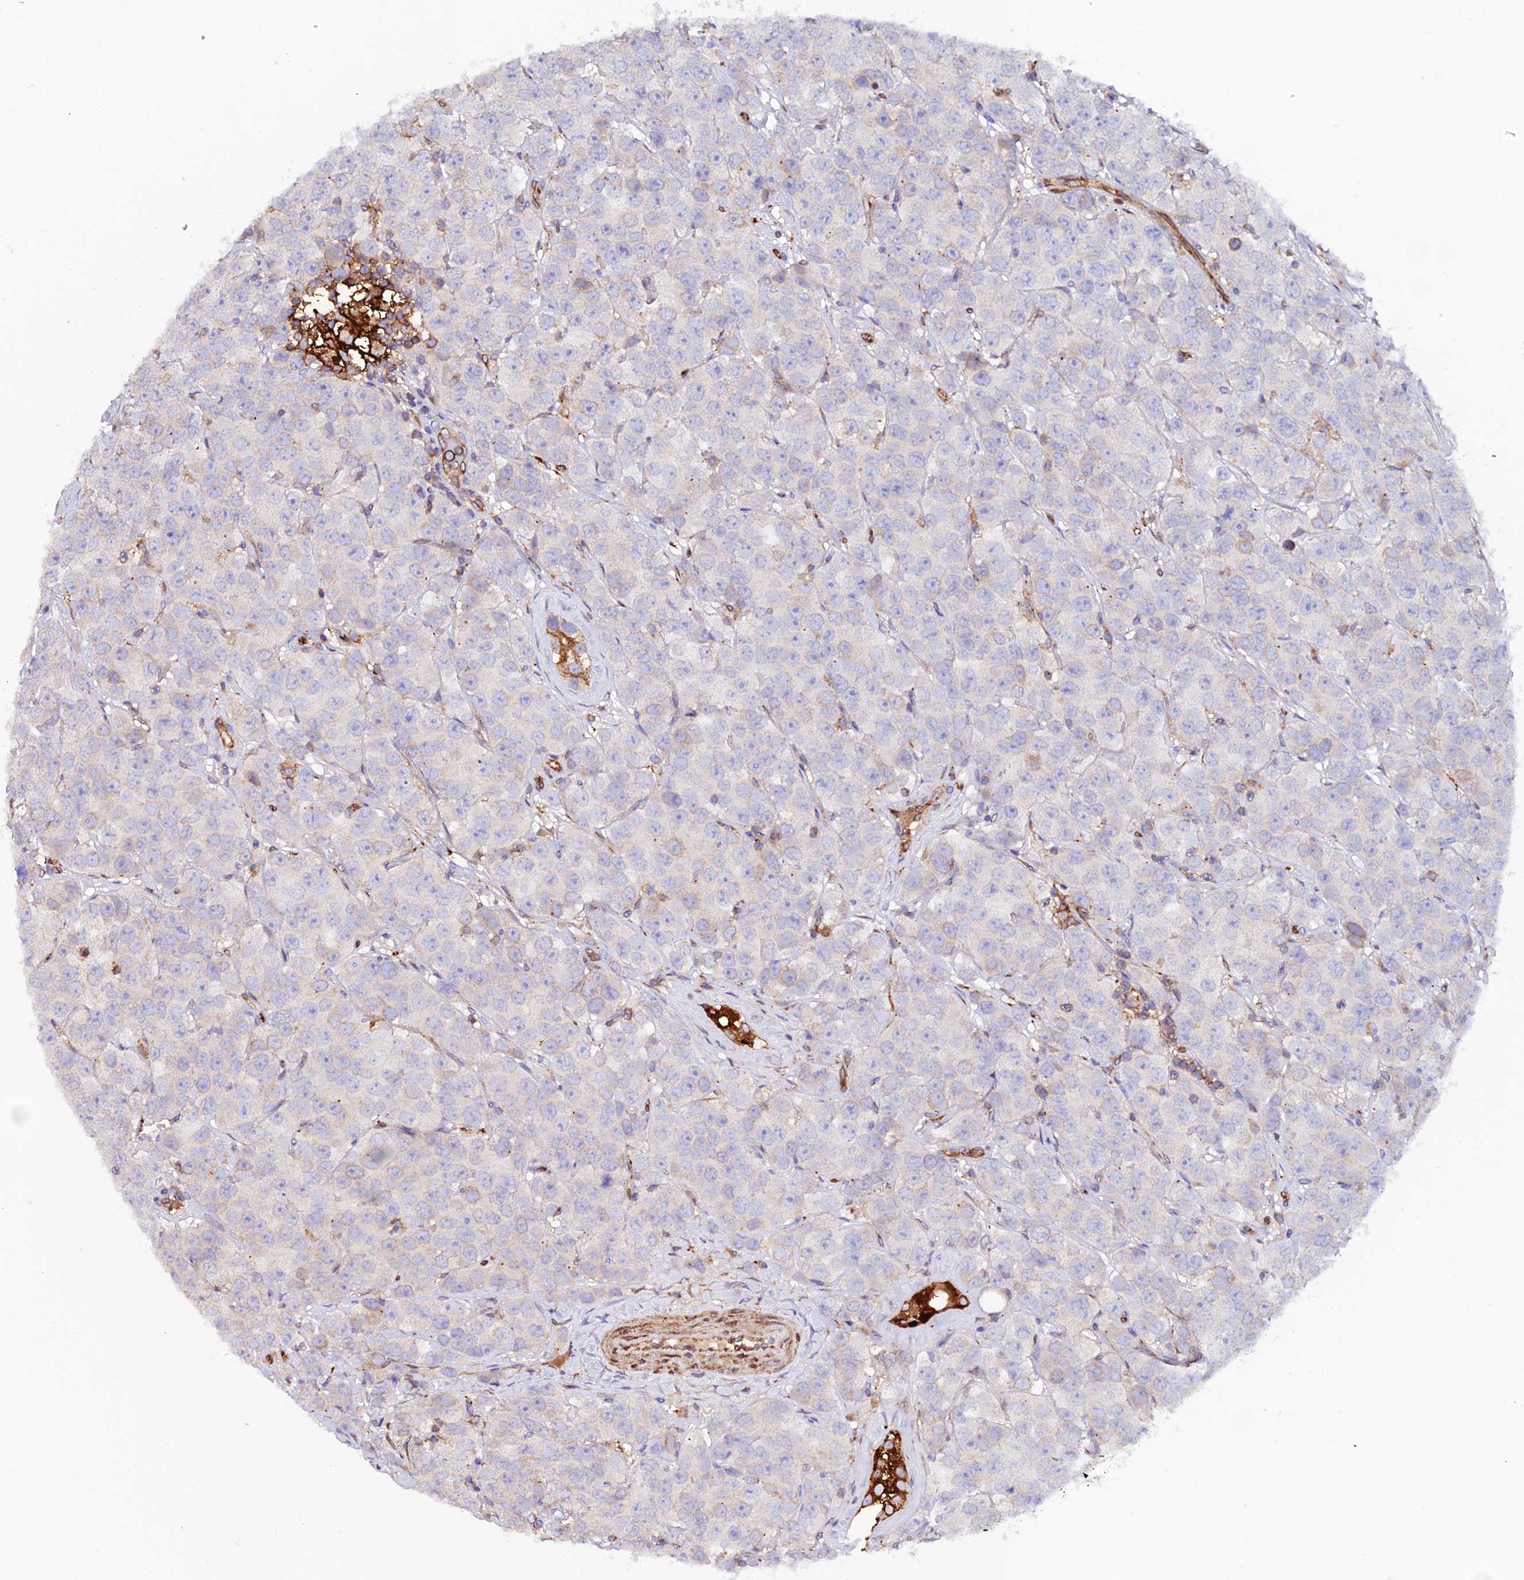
{"staining": {"intensity": "negative", "quantity": "none", "location": "none"}, "tissue": "testis cancer", "cell_type": "Tumor cells", "image_type": "cancer", "snomed": [{"axis": "morphology", "description": "Seminoma, NOS"}, {"axis": "topography", "description": "Testis"}], "caption": "Tumor cells are negative for brown protein staining in seminoma (testis).", "gene": "TRPV2", "patient": {"sex": "male", "age": 28}}